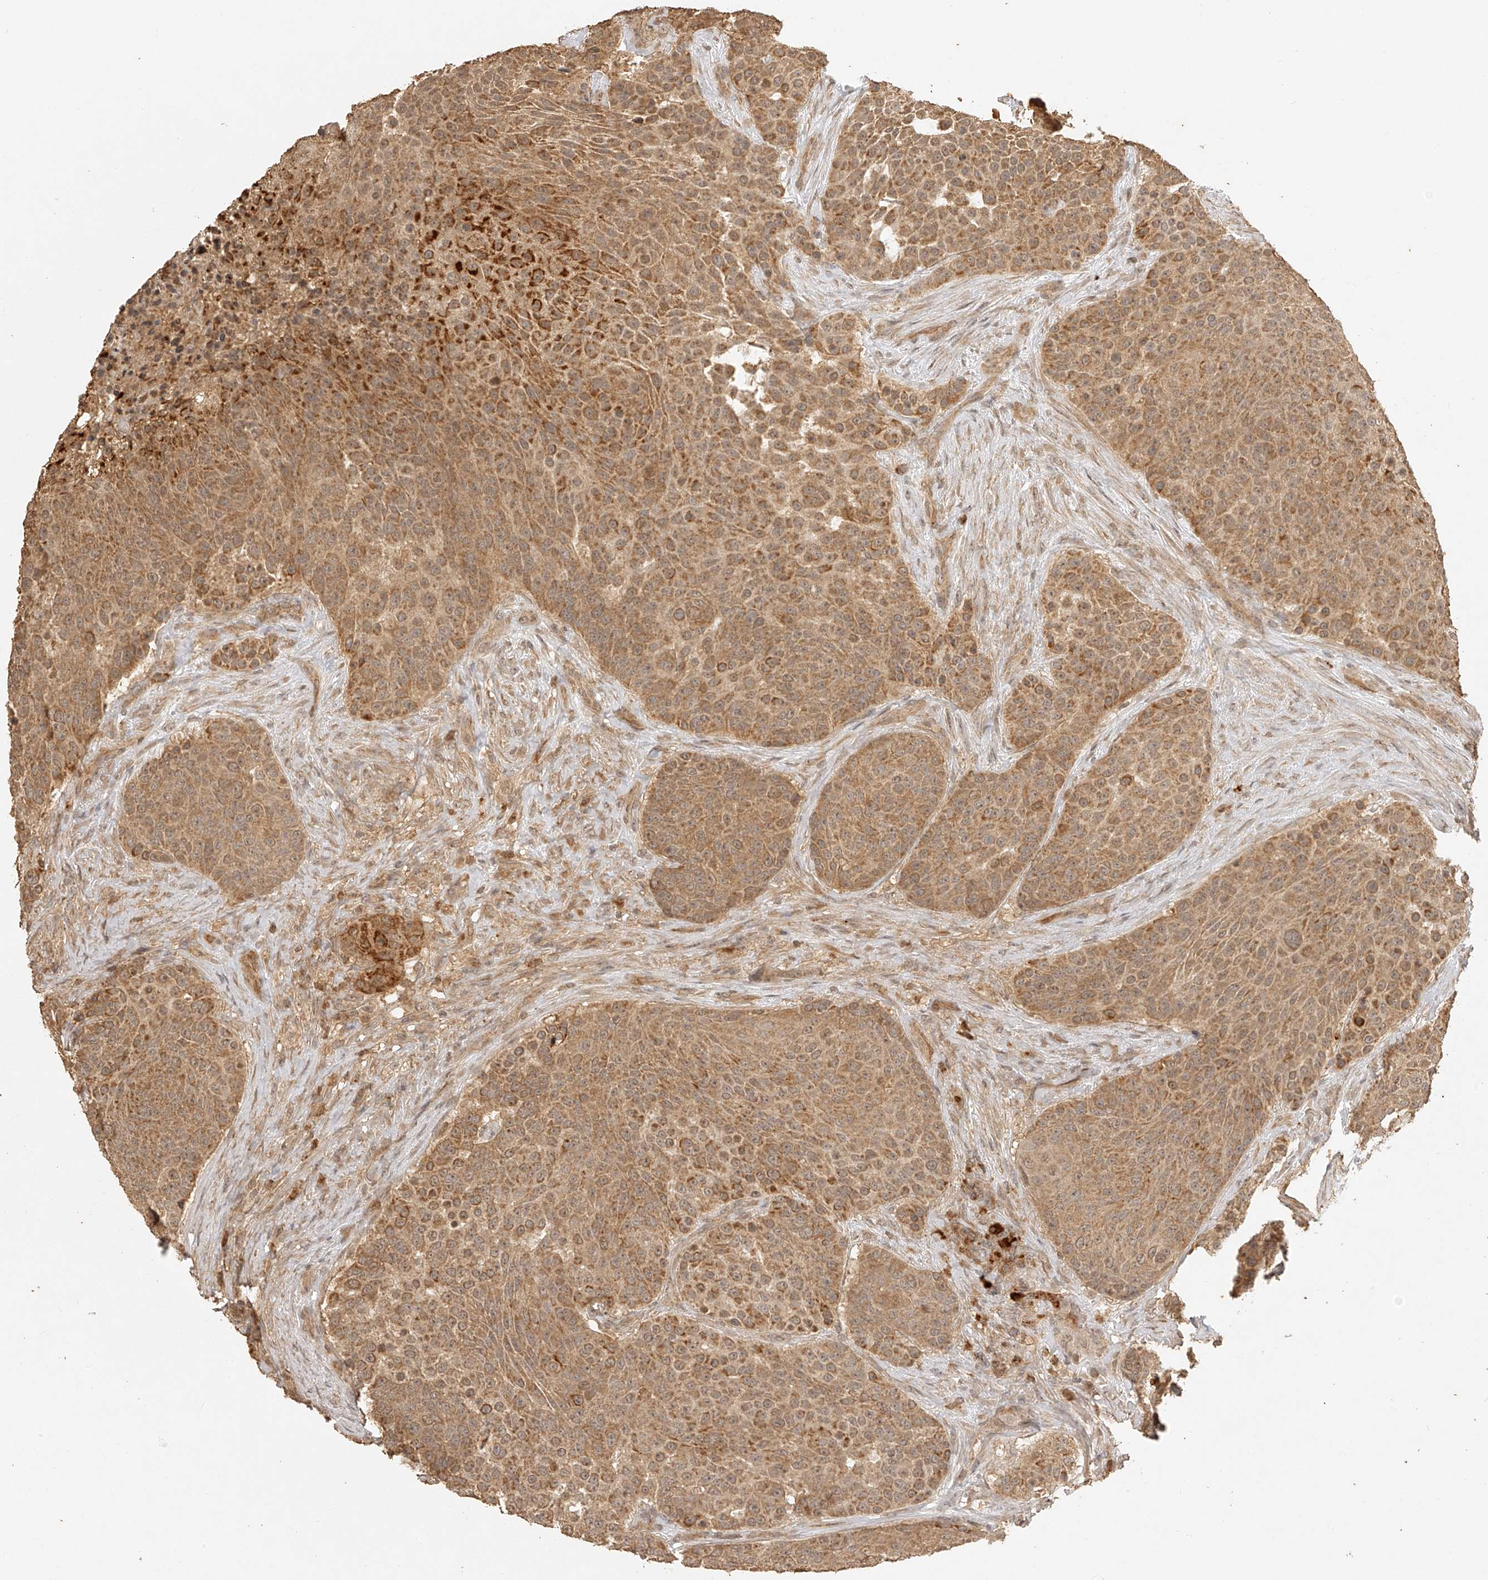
{"staining": {"intensity": "moderate", "quantity": ">75%", "location": "cytoplasmic/membranous"}, "tissue": "urothelial cancer", "cell_type": "Tumor cells", "image_type": "cancer", "snomed": [{"axis": "morphology", "description": "Urothelial carcinoma, High grade"}, {"axis": "topography", "description": "Urinary bladder"}], "caption": "Urothelial cancer tissue demonstrates moderate cytoplasmic/membranous staining in about >75% of tumor cells, visualized by immunohistochemistry. Ihc stains the protein of interest in brown and the nuclei are stained blue.", "gene": "BCL2L11", "patient": {"sex": "female", "age": 63}}